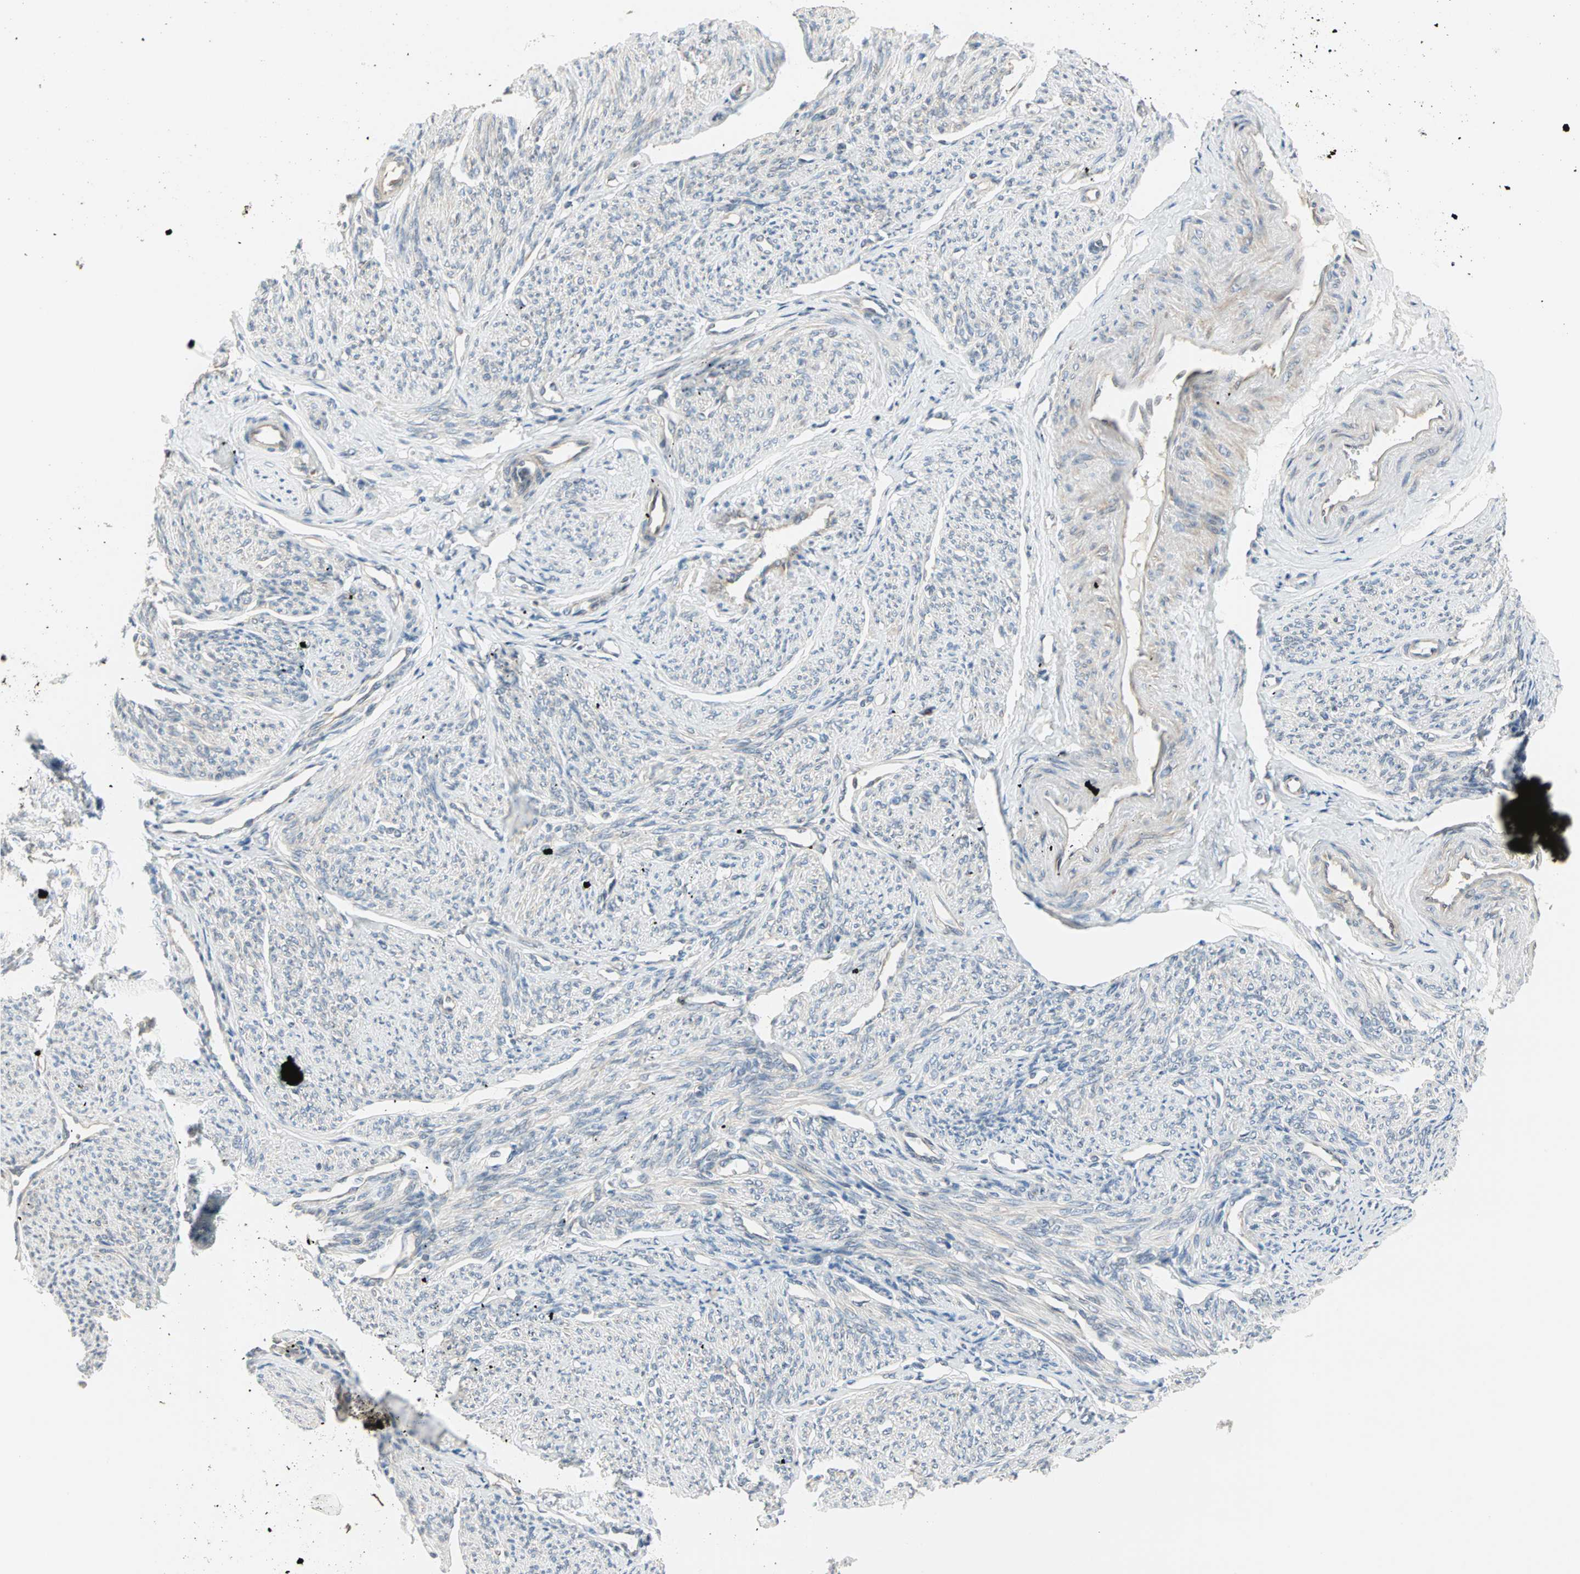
{"staining": {"intensity": "moderate", "quantity": "25%-75%", "location": "cytoplasmic/membranous"}, "tissue": "smooth muscle", "cell_type": "Smooth muscle cells", "image_type": "normal", "snomed": [{"axis": "morphology", "description": "Normal tissue, NOS"}, {"axis": "topography", "description": "Smooth muscle"}], "caption": "Smooth muscle cells exhibit medium levels of moderate cytoplasmic/membranous positivity in approximately 25%-75% of cells in normal smooth muscle.", "gene": "SAR1A", "patient": {"sex": "female", "age": 65}}